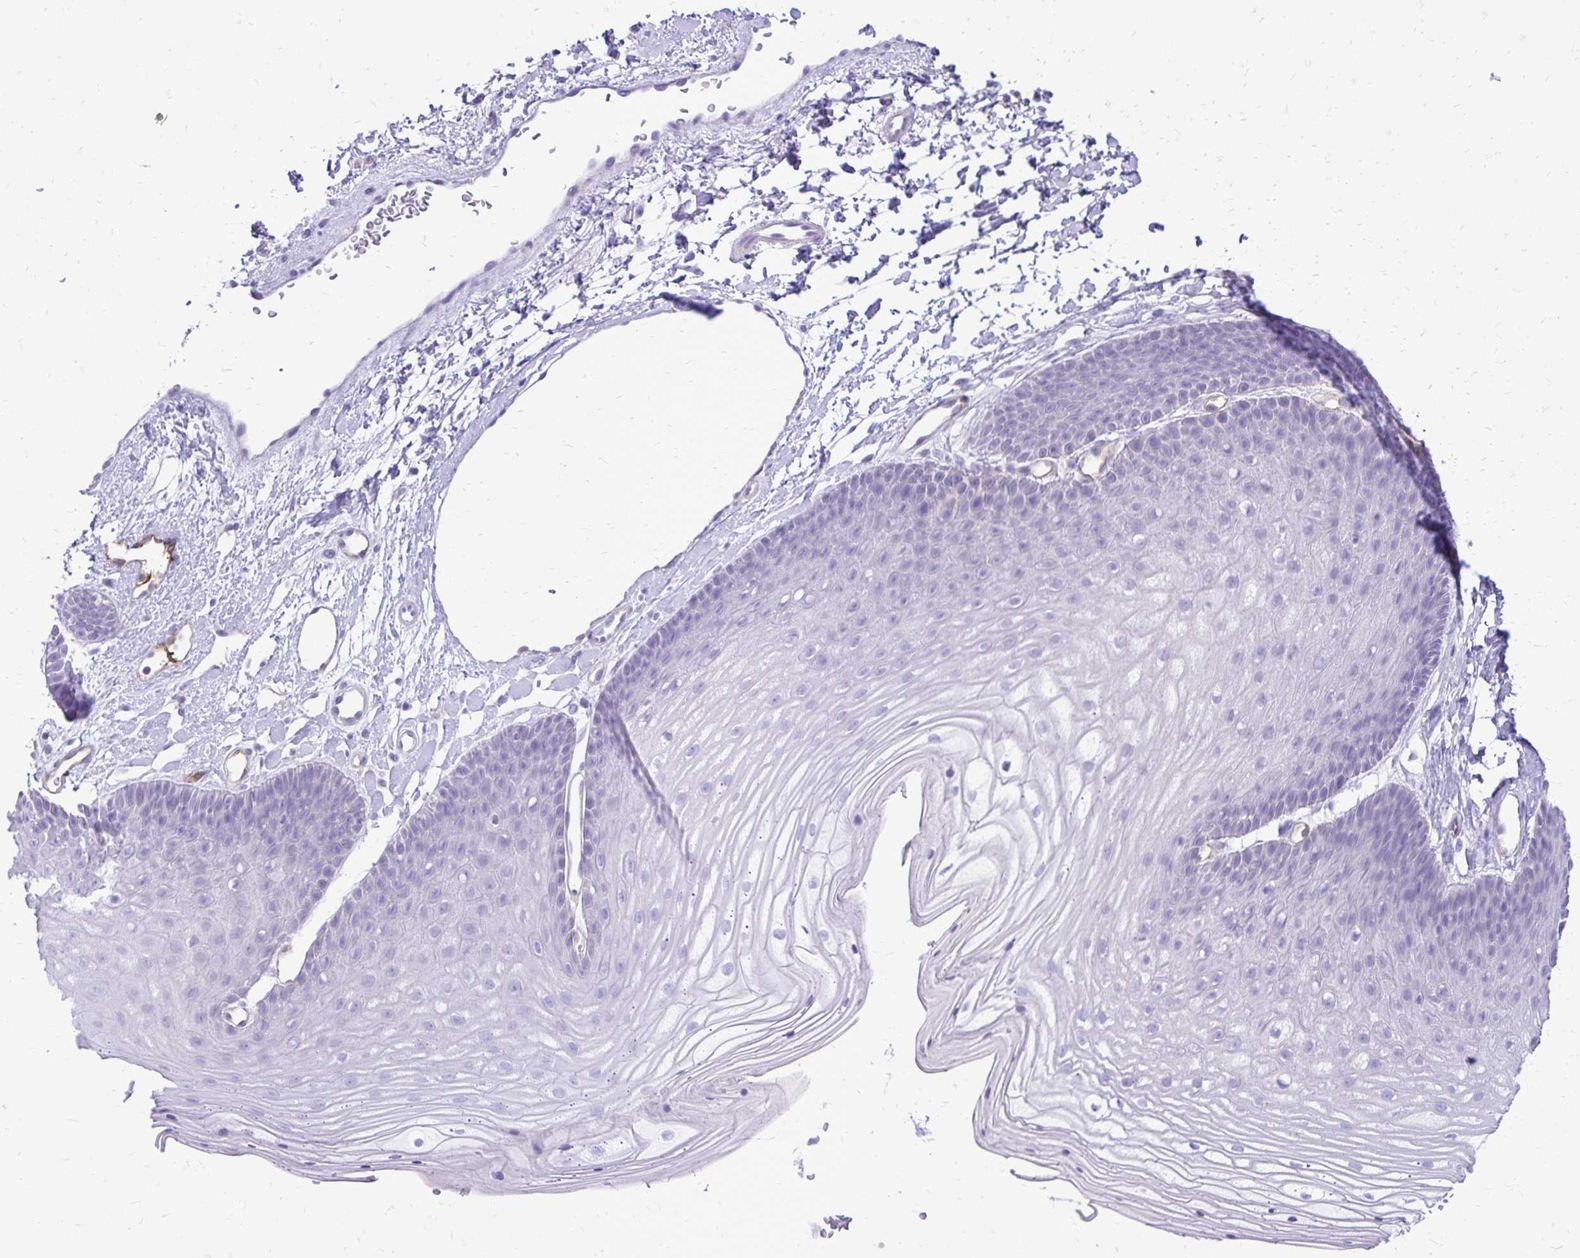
{"staining": {"intensity": "negative", "quantity": "none", "location": "none"}, "tissue": "skin", "cell_type": "Epidermal cells", "image_type": "normal", "snomed": [{"axis": "morphology", "description": "Normal tissue, NOS"}, {"axis": "topography", "description": "Anal"}], "caption": "The photomicrograph demonstrates no staining of epidermal cells in unremarkable skin.", "gene": "PELI3", "patient": {"sex": "male", "age": 53}}